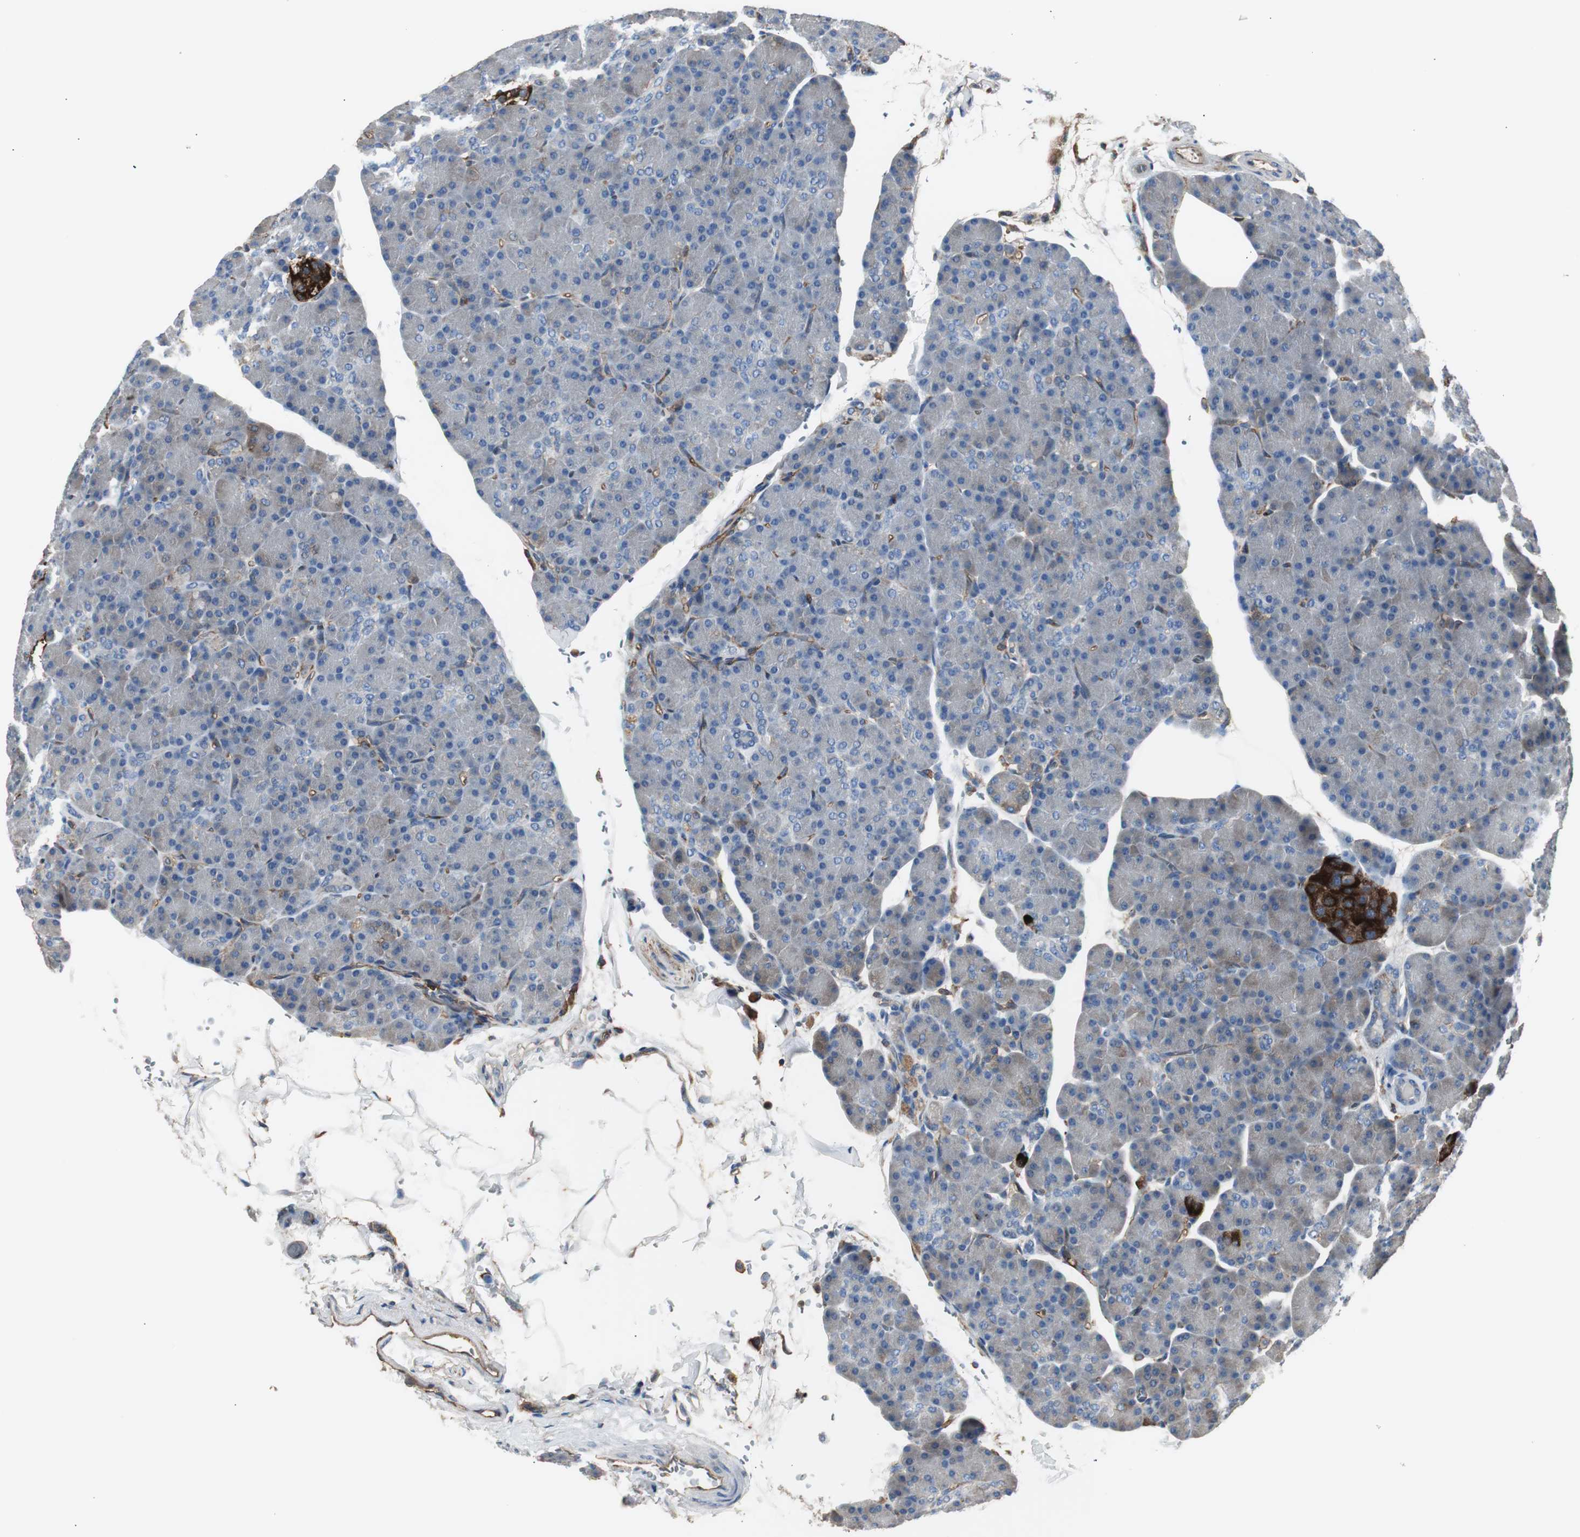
{"staining": {"intensity": "negative", "quantity": "none", "location": "none"}, "tissue": "pancreas", "cell_type": "Exocrine glandular cells", "image_type": "normal", "snomed": [{"axis": "morphology", "description": "Normal tissue, NOS"}, {"axis": "topography", "description": "Pancreas"}], "caption": "IHC photomicrograph of unremarkable pancreas stained for a protein (brown), which shows no staining in exocrine glandular cells. Nuclei are stained in blue.", "gene": "B2M", "patient": {"sex": "female", "age": 43}}